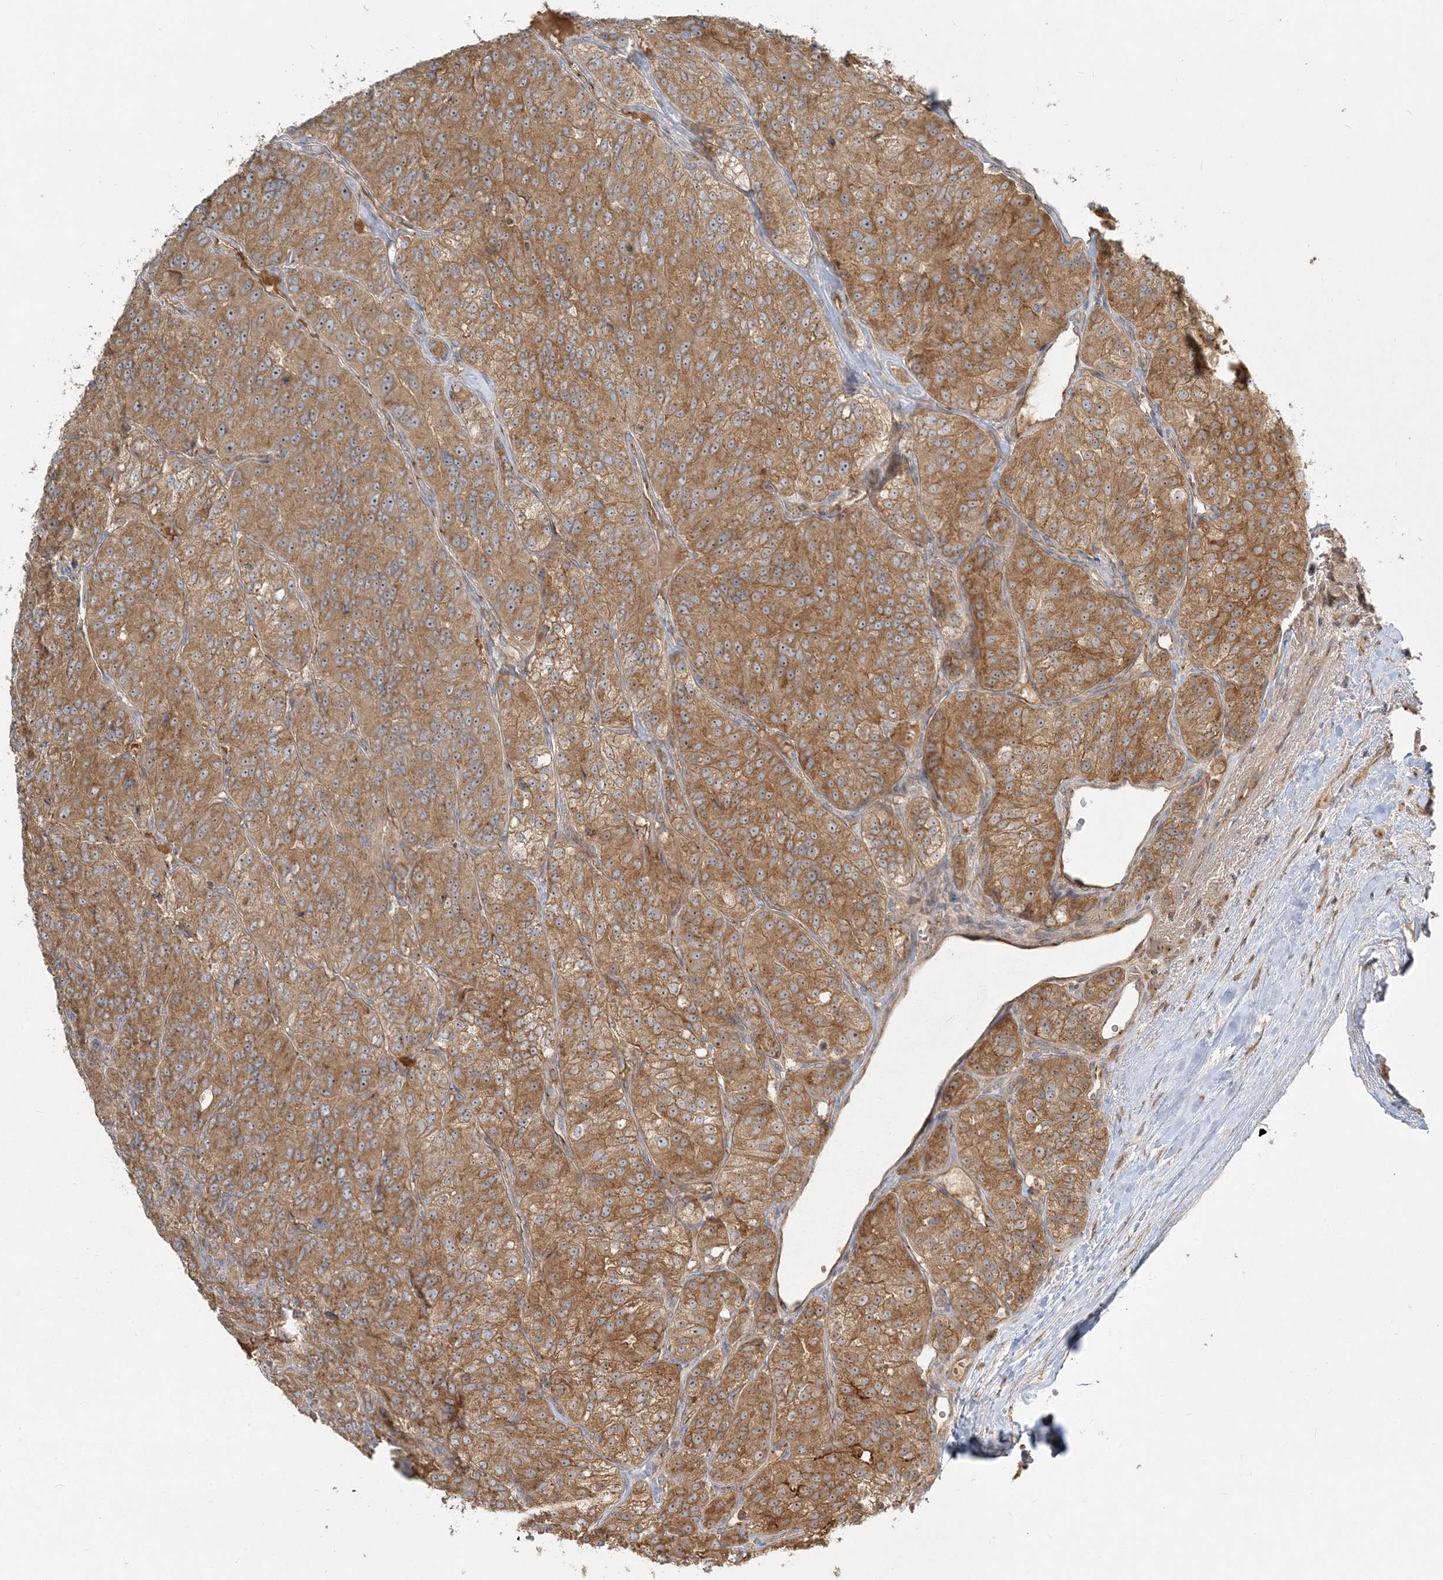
{"staining": {"intensity": "moderate", "quantity": ">75%", "location": "cytoplasmic/membranous"}, "tissue": "renal cancer", "cell_type": "Tumor cells", "image_type": "cancer", "snomed": [{"axis": "morphology", "description": "Adenocarcinoma, NOS"}, {"axis": "topography", "description": "Kidney"}], "caption": "Renal cancer (adenocarcinoma) stained with immunohistochemistry exhibits moderate cytoplasmic/membranous staining in approximately >75% of tumor cells.", "gene": "AP1AR", "patient": {"sex": "female", "age": 63}}